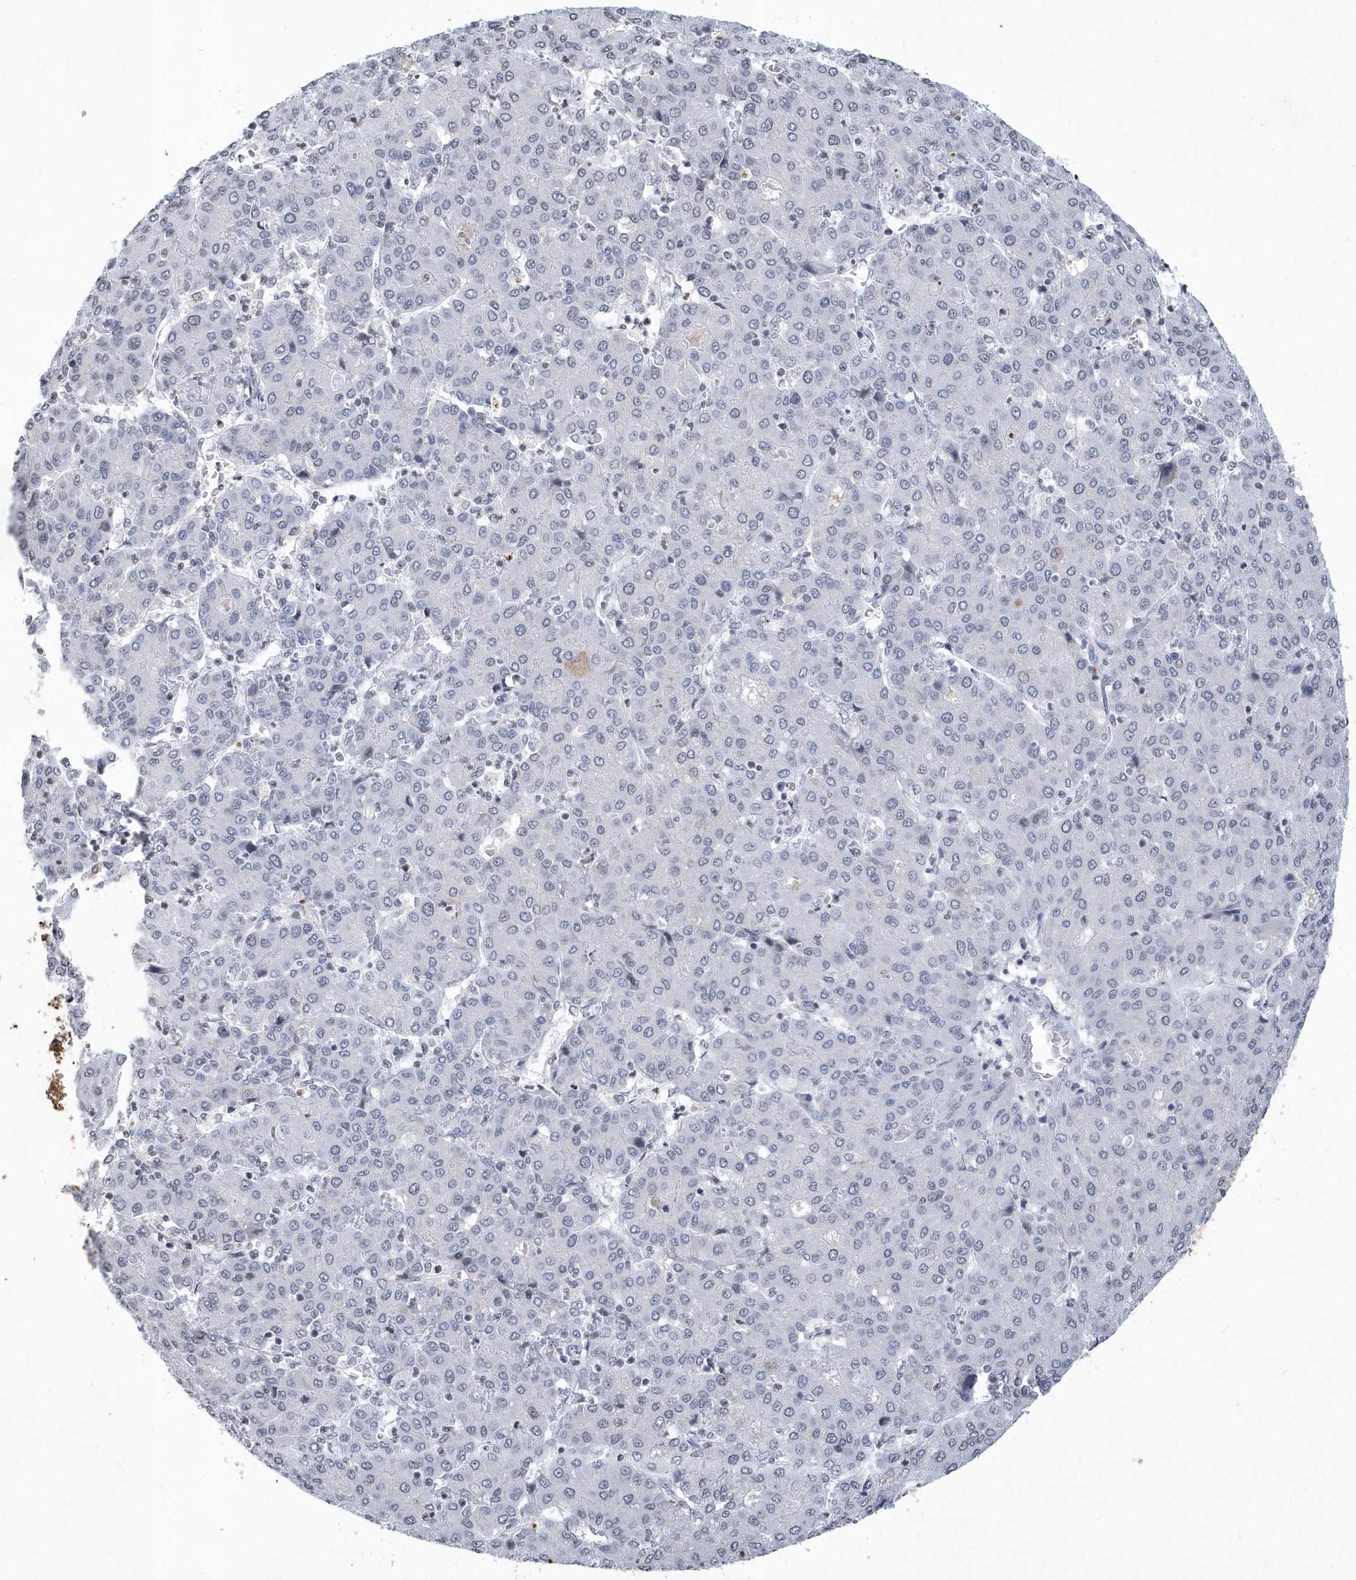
{"staining": {"intensity": "negative", "quantity": "none", "location": "none"}, "tissue": "liver cancer", "cell_type": "Tumor cells", "image_type": "cancer", "snomed": [{"axis": "morphology", "description": "Carcinoma, Hepatocellular, NOS"}, {"axis": "topography", "description": "Liver"}], "caption": "Tumor cells are negative for protein expression in human liver hepatocellular carcinoma. (Brightfield microscopy of DAB immunohistochemistry at high magnification).", "gene": "VWA5B2", "patient": {"sex": "male", "age": 65}}